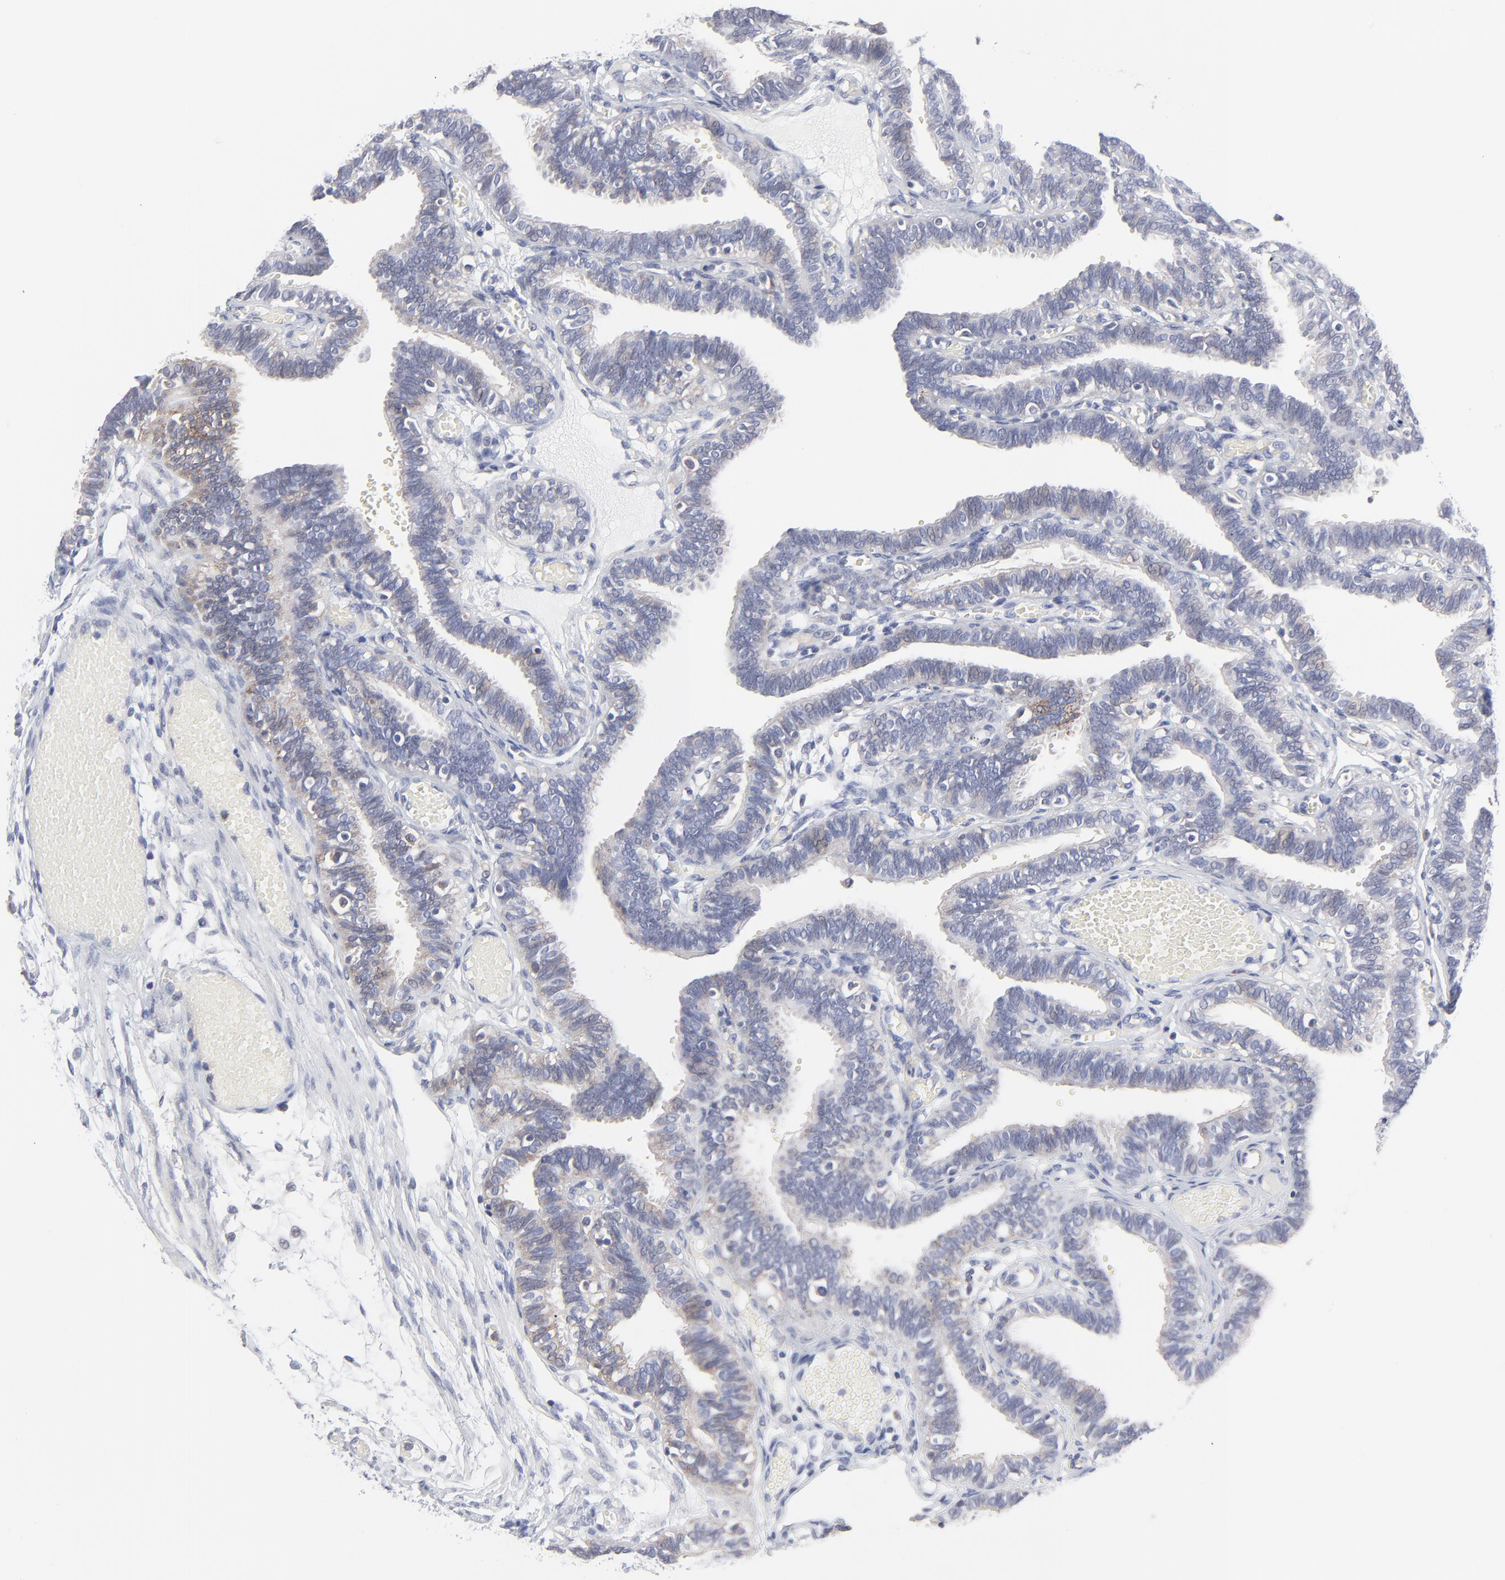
{"staining": {"intensity": "weak", "quantity": "<25%", "location": "cytoplasmic/membranous"}, "tissue": "fallopian tube", "cell_type": "Glandular cells", "image_type": "normal", "snomed": [{"axis": "morphology", "description": "Normal tissue, NOS"}, {"axis": "topography", "description": "Fallopian tube"}], "caption": "Glandular cells show no significant protein positivity in benign fallopian tube. (DAB immunohistochemistry (IHC), high magnification).", "gene": "TRIM22", "patient": {"sex": "female", "age": 29}}